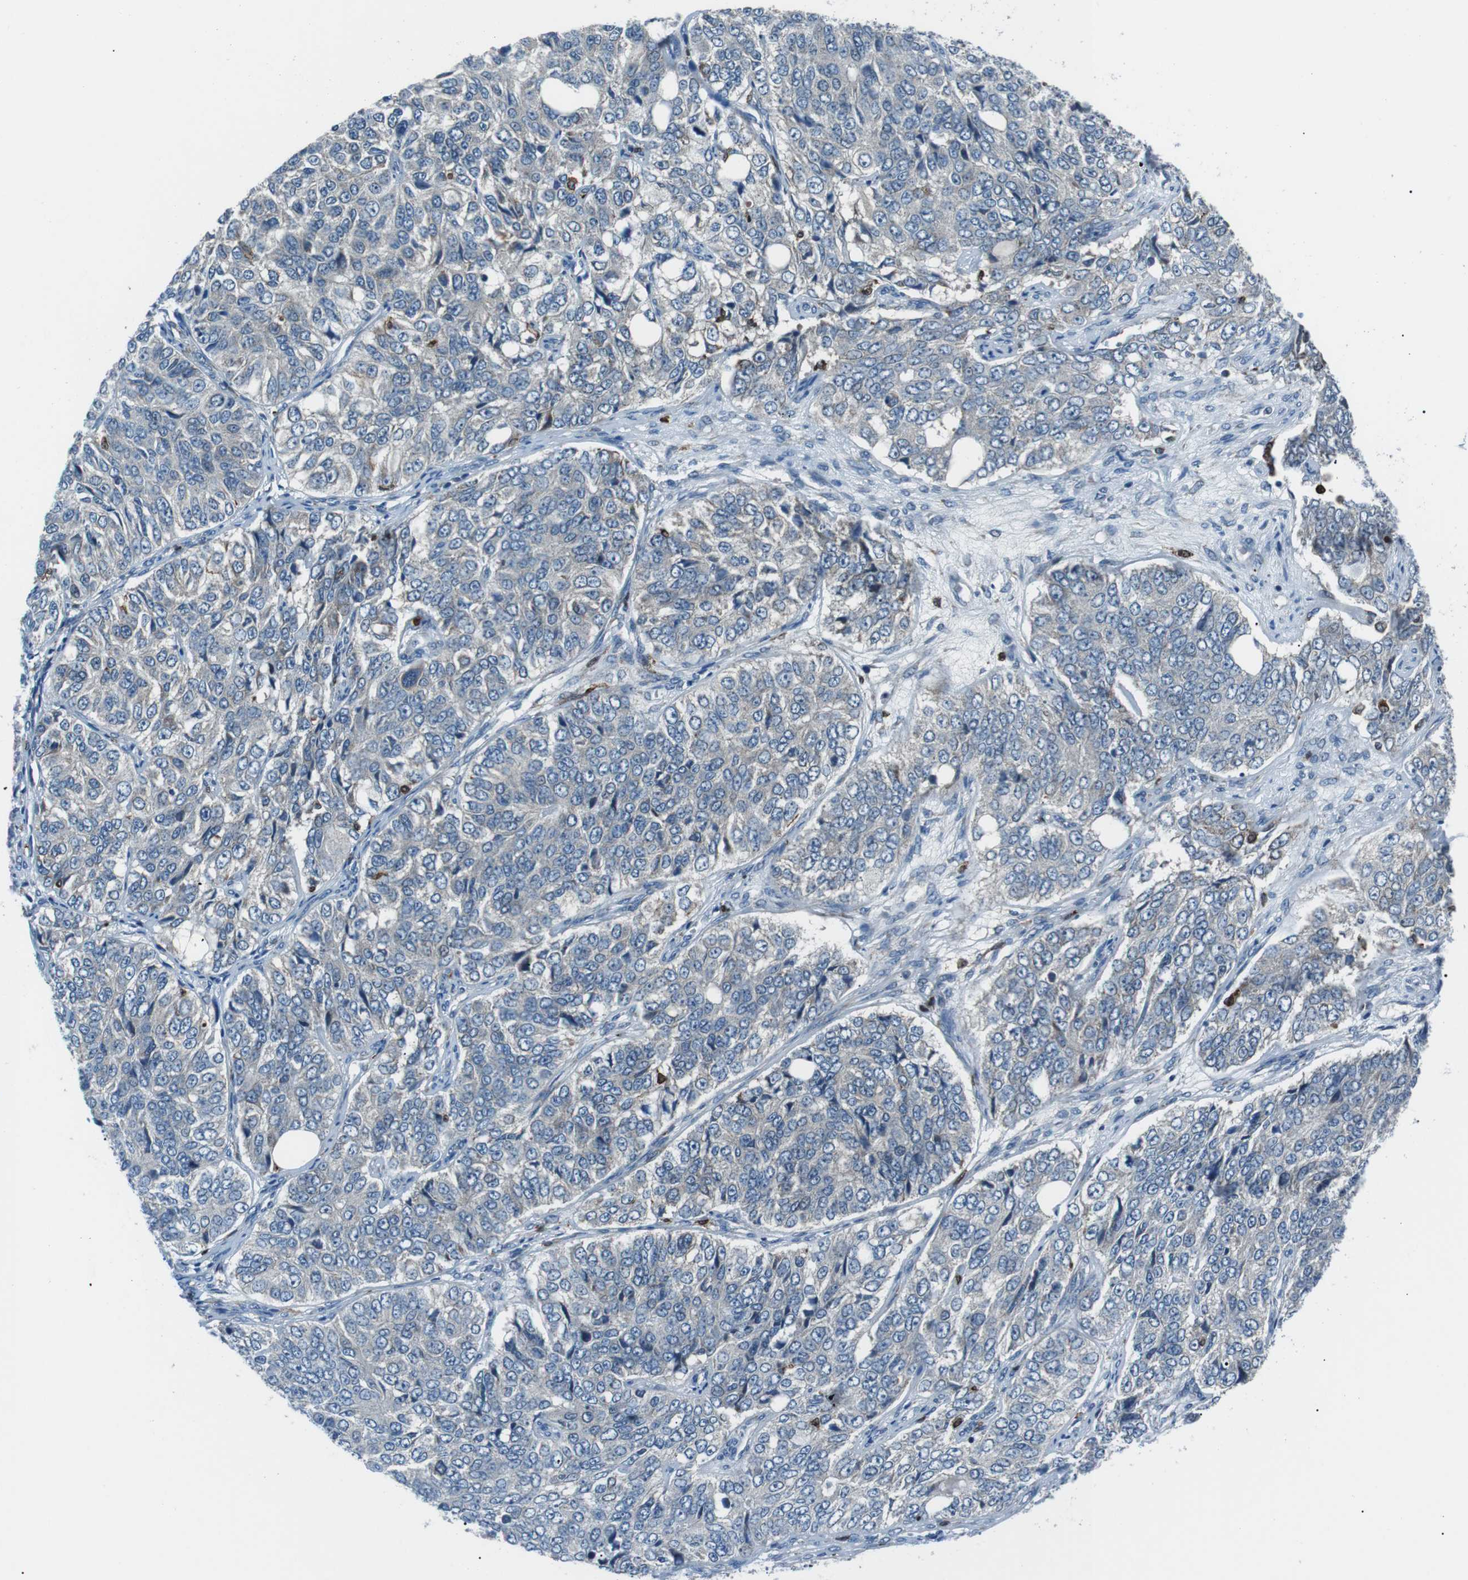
{"staining": {"intensity": "negative", "quantity": "none", "location": "none"}, "tissue": "ovarian cancer", "cell_type": "Tumor cells", "image_type": "cancer", "snomed": [{"axis": "morphology", "description": "Carcinoma, endometroid"}, {"axis": "topography", "description": "Ovary"}], "caption": "Image shows no protein expression in tumor cells of ovarian endometroid carcinoma tissue.", "gene": "BLNK", "patient": {"sex": "female", "age": 51}}